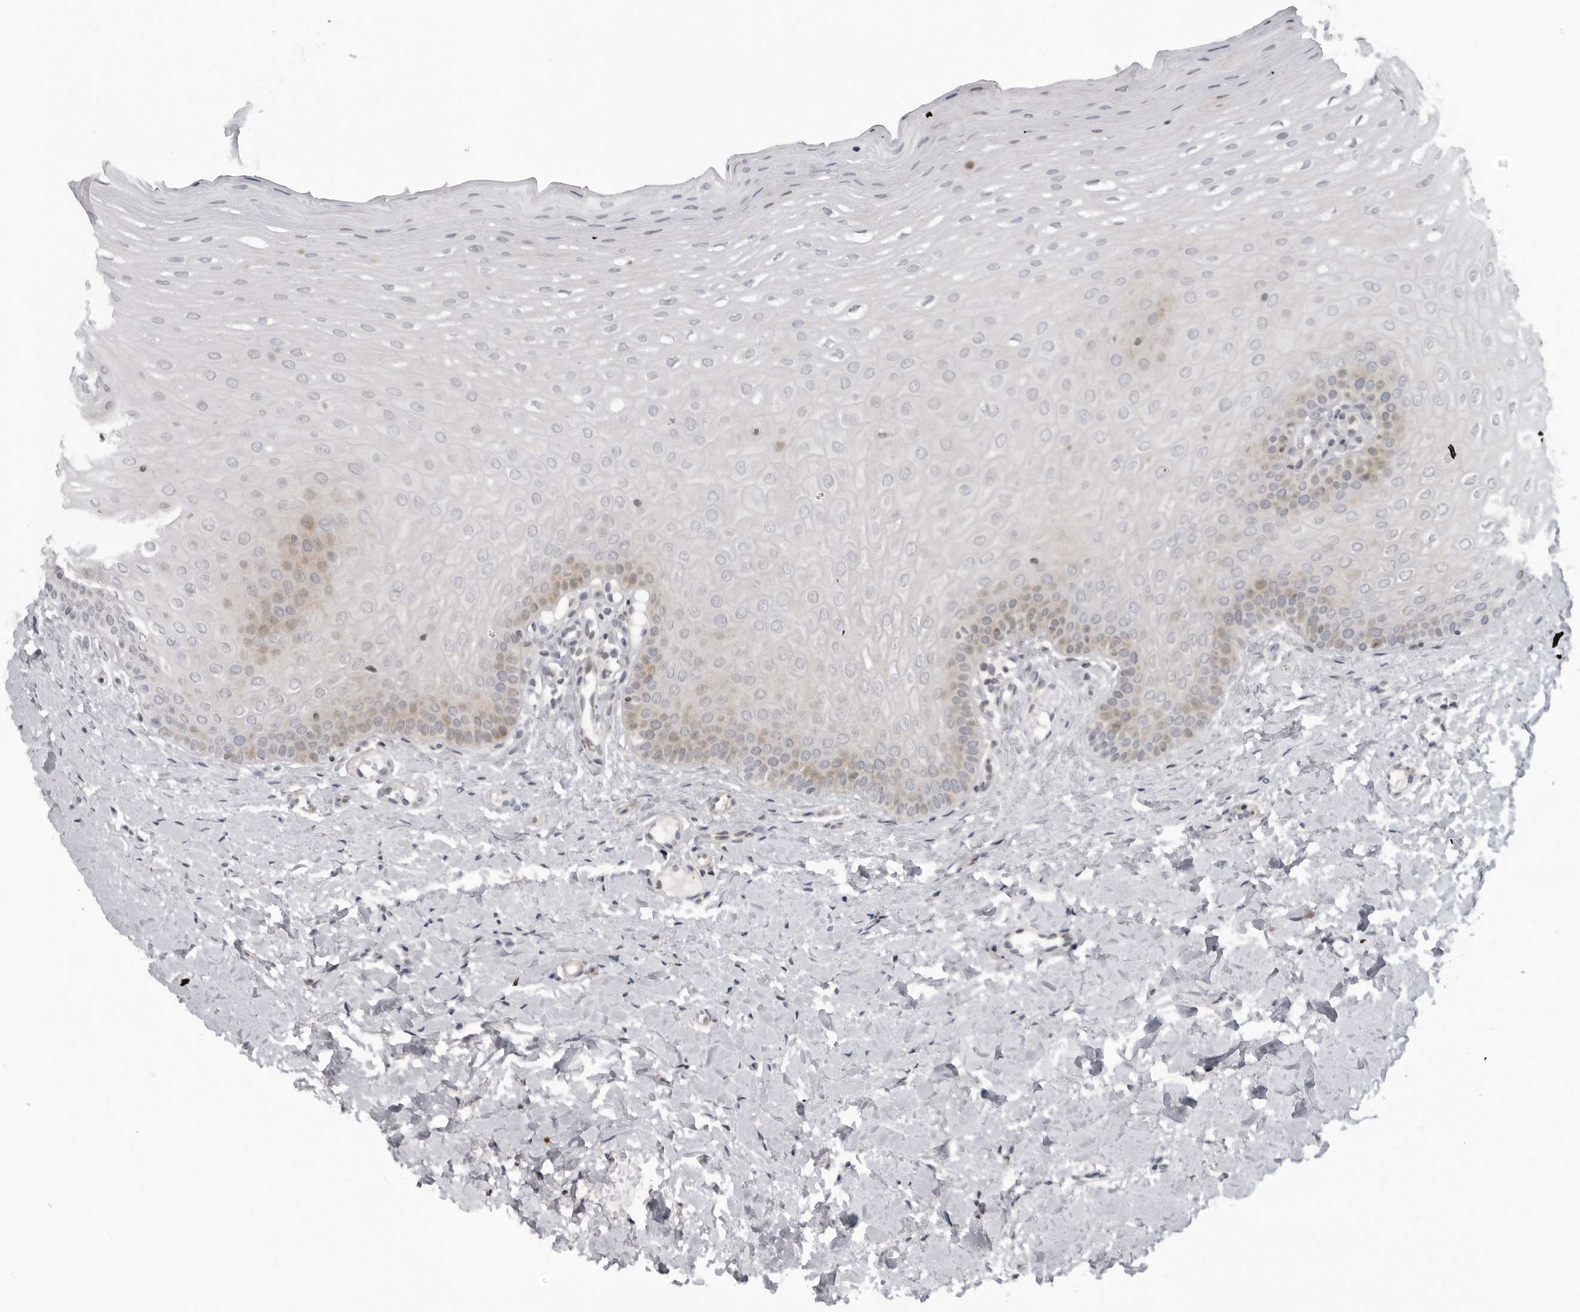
{"staining": {"intensity": "weak", "quantity": "<25%", "location": "cytoplasmic/membranous"}, "tissue": "oral mucosa", "cell_type": "Squamous epithelial cells", "image_type": "normal", "snomed": [{"axis": "morphology", "description": "Normal tissue, NOS"}, {"axis": "topography", "description": "Oral tissue"}], "caption": "DAB (3,3'-diaminobenzidine) immunohistochemical staining of normal oral mucosa reveals no significant expression in squamous epithelial cells.", "gene": "ADAMTS5", "patient": {"sex": "female", "age": 39}}